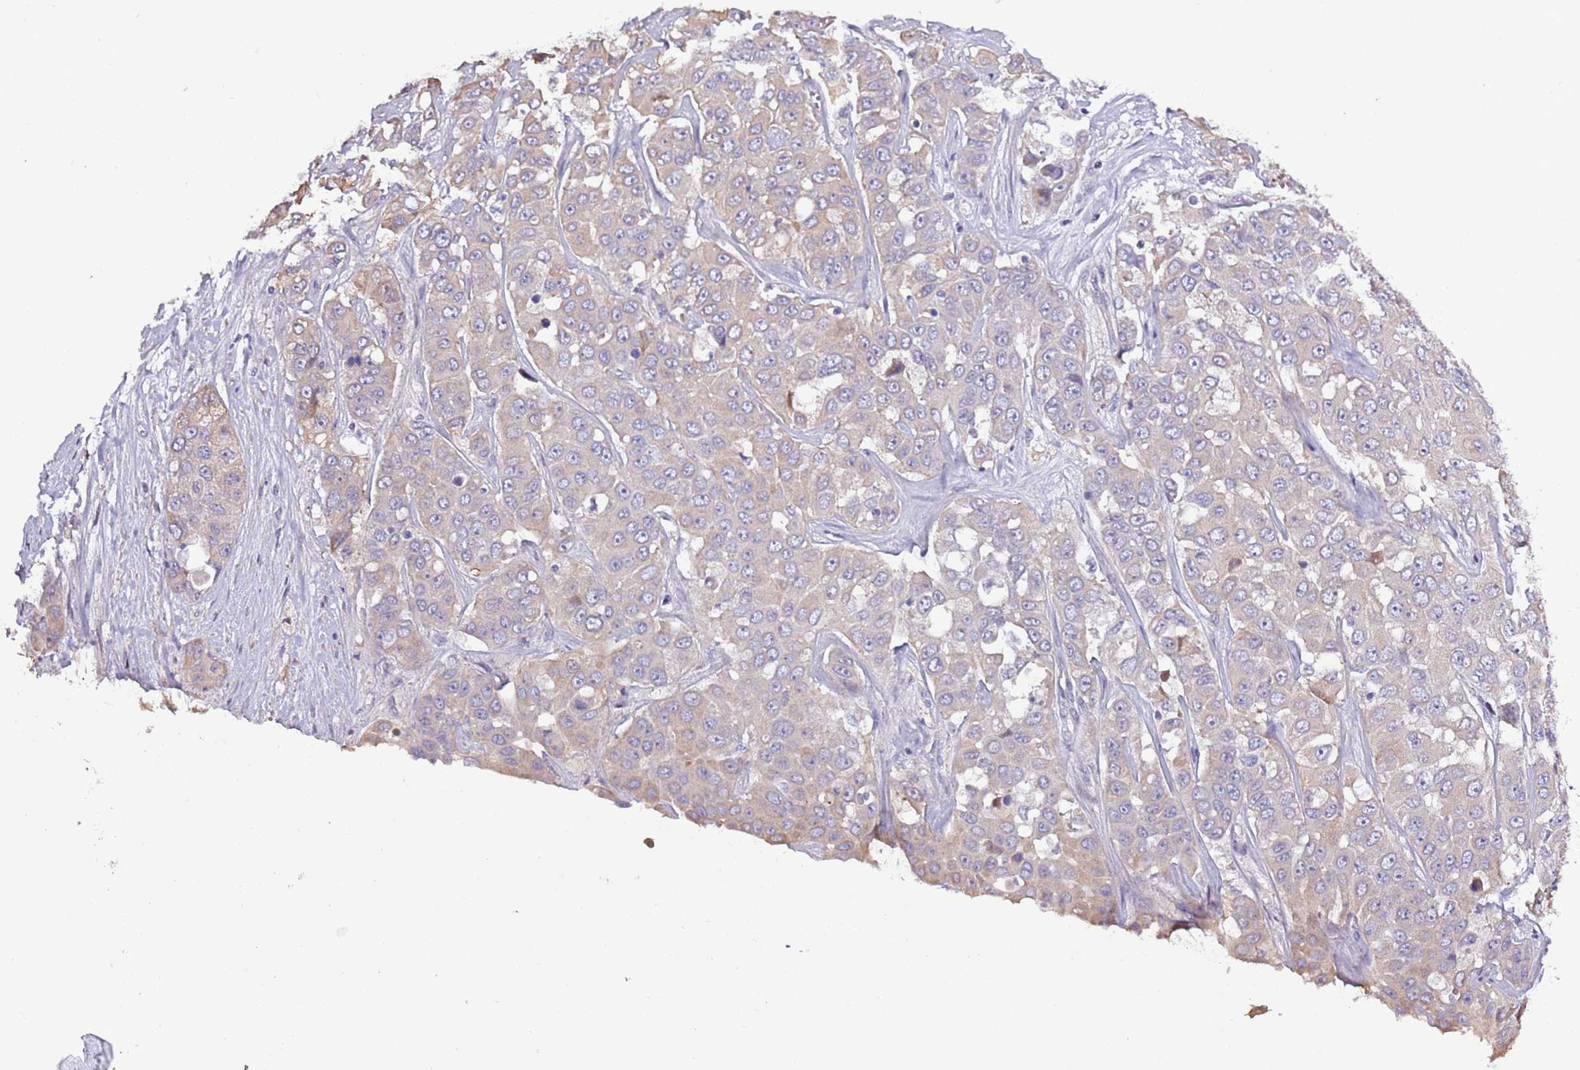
{"staining": {"intensity": "weak", "quantity": "25%-75%", "location": "cytoplasmic/membranous"}, "tissue": "liver cancer", "cell_type": "Tumor cells", "image_type": "cancer", "snomed": [{"axis": "morphology", "description": "Cholangiocarcinoma"}, {"axis": "topography", "description": "Liver"}], "caption": "Immunohistochemistry micrograph of neoplastic tissue: human cholangiocarcinoma (liver) stained using IHC reveals low levels of weak protein expression localized specifically in the cytoplasmic/membranous of tumor cells, appearing as a cytoplasmic/membranous brown color.", "gene": "LIPJ", "patient": {"sex": "female", "age": 52}}